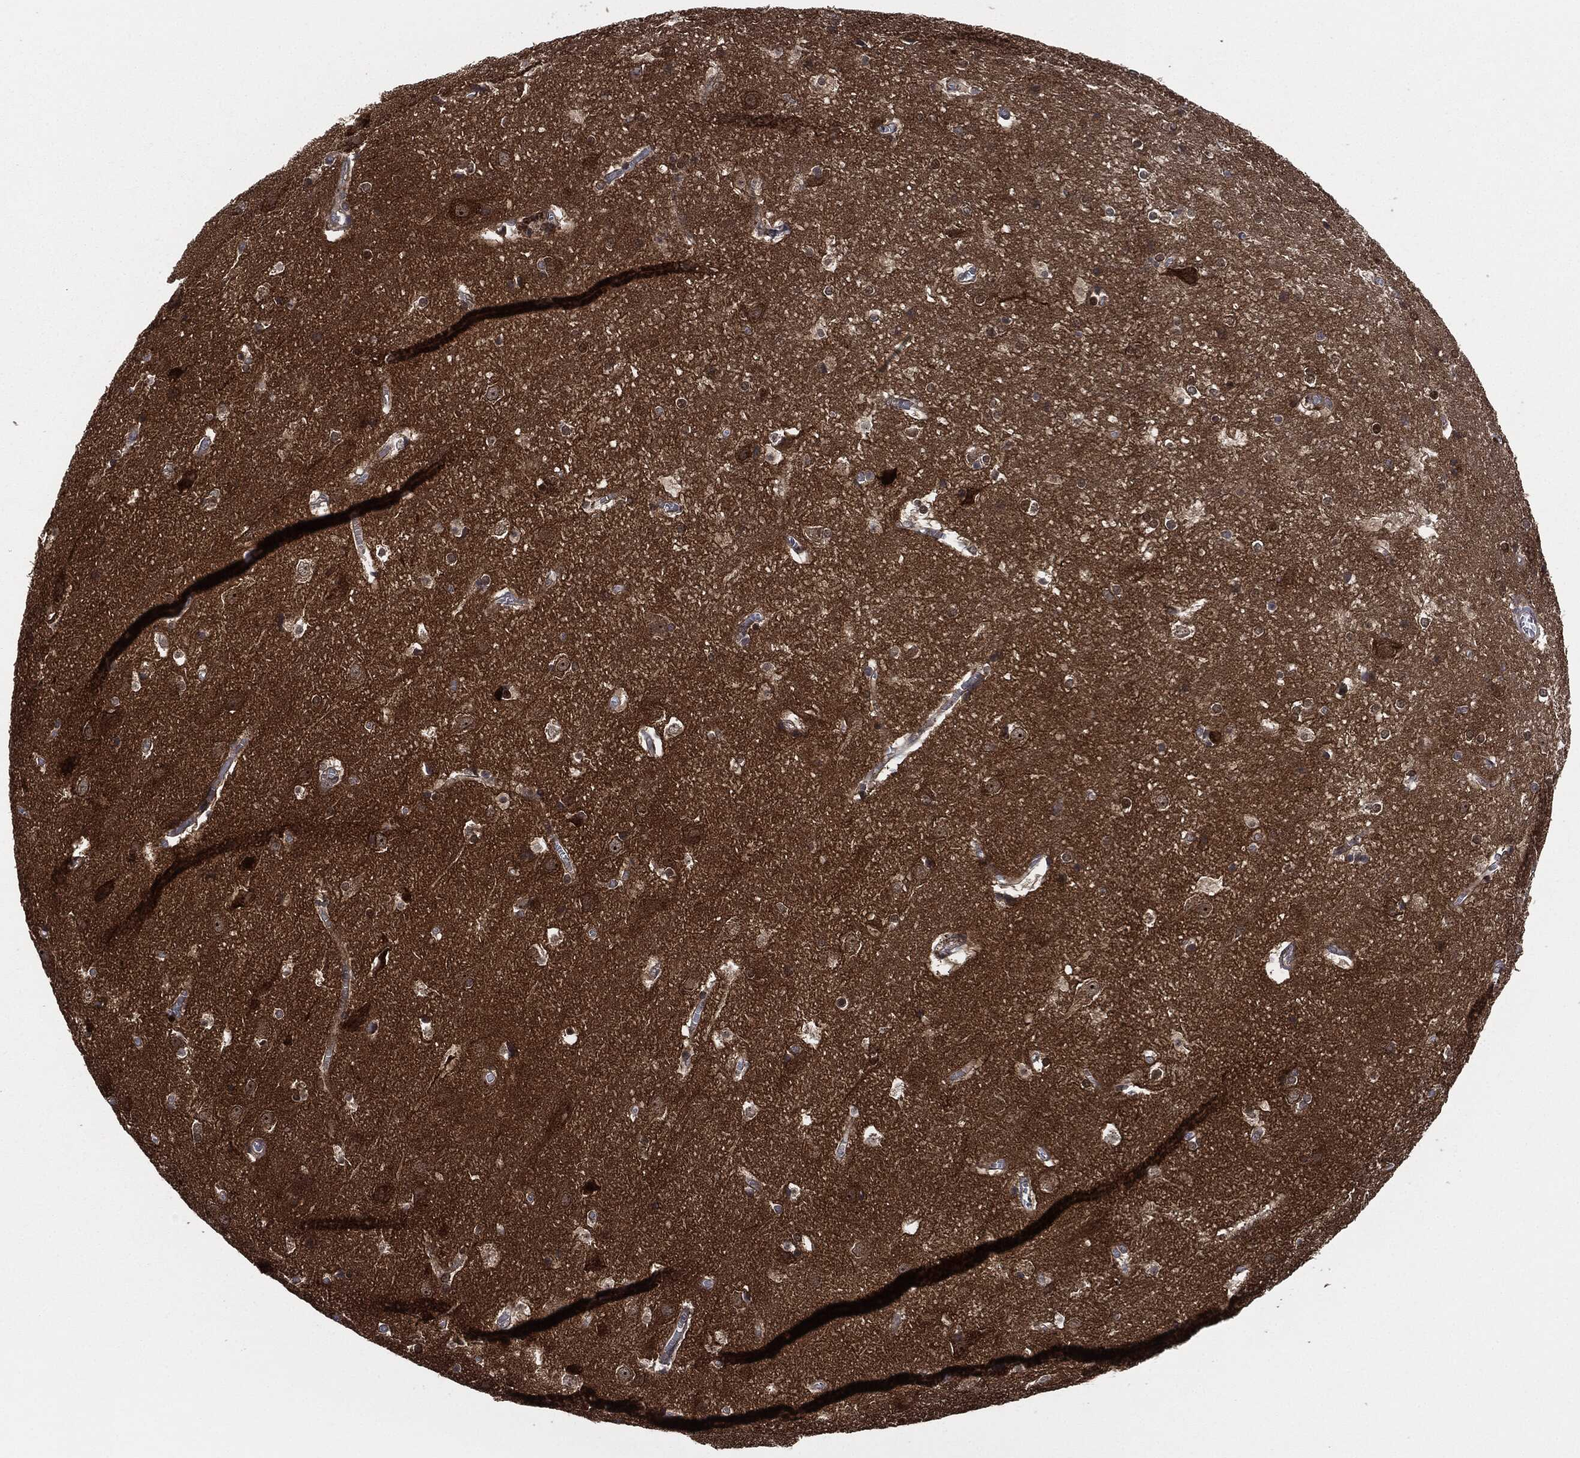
{"staining": {"intensity": "negative", "quantity": "none", "location": "none"}, "tissue": "cerebral cortex", "cell_type": "Endothelial cells", "image_type": "normal", "snomed": [{"axis": "morphology", "description": "Normal tissue, NOS"}, {"axis": "topography", "description": "Cerebral cortex"}], "caption": "Human cerebral cortex stained for a protein using immunohistochemistry (IHC) shows no staining in endothelial cells.", "gene": "HRAS", "patient": {"sex": "male", "age": 59}}